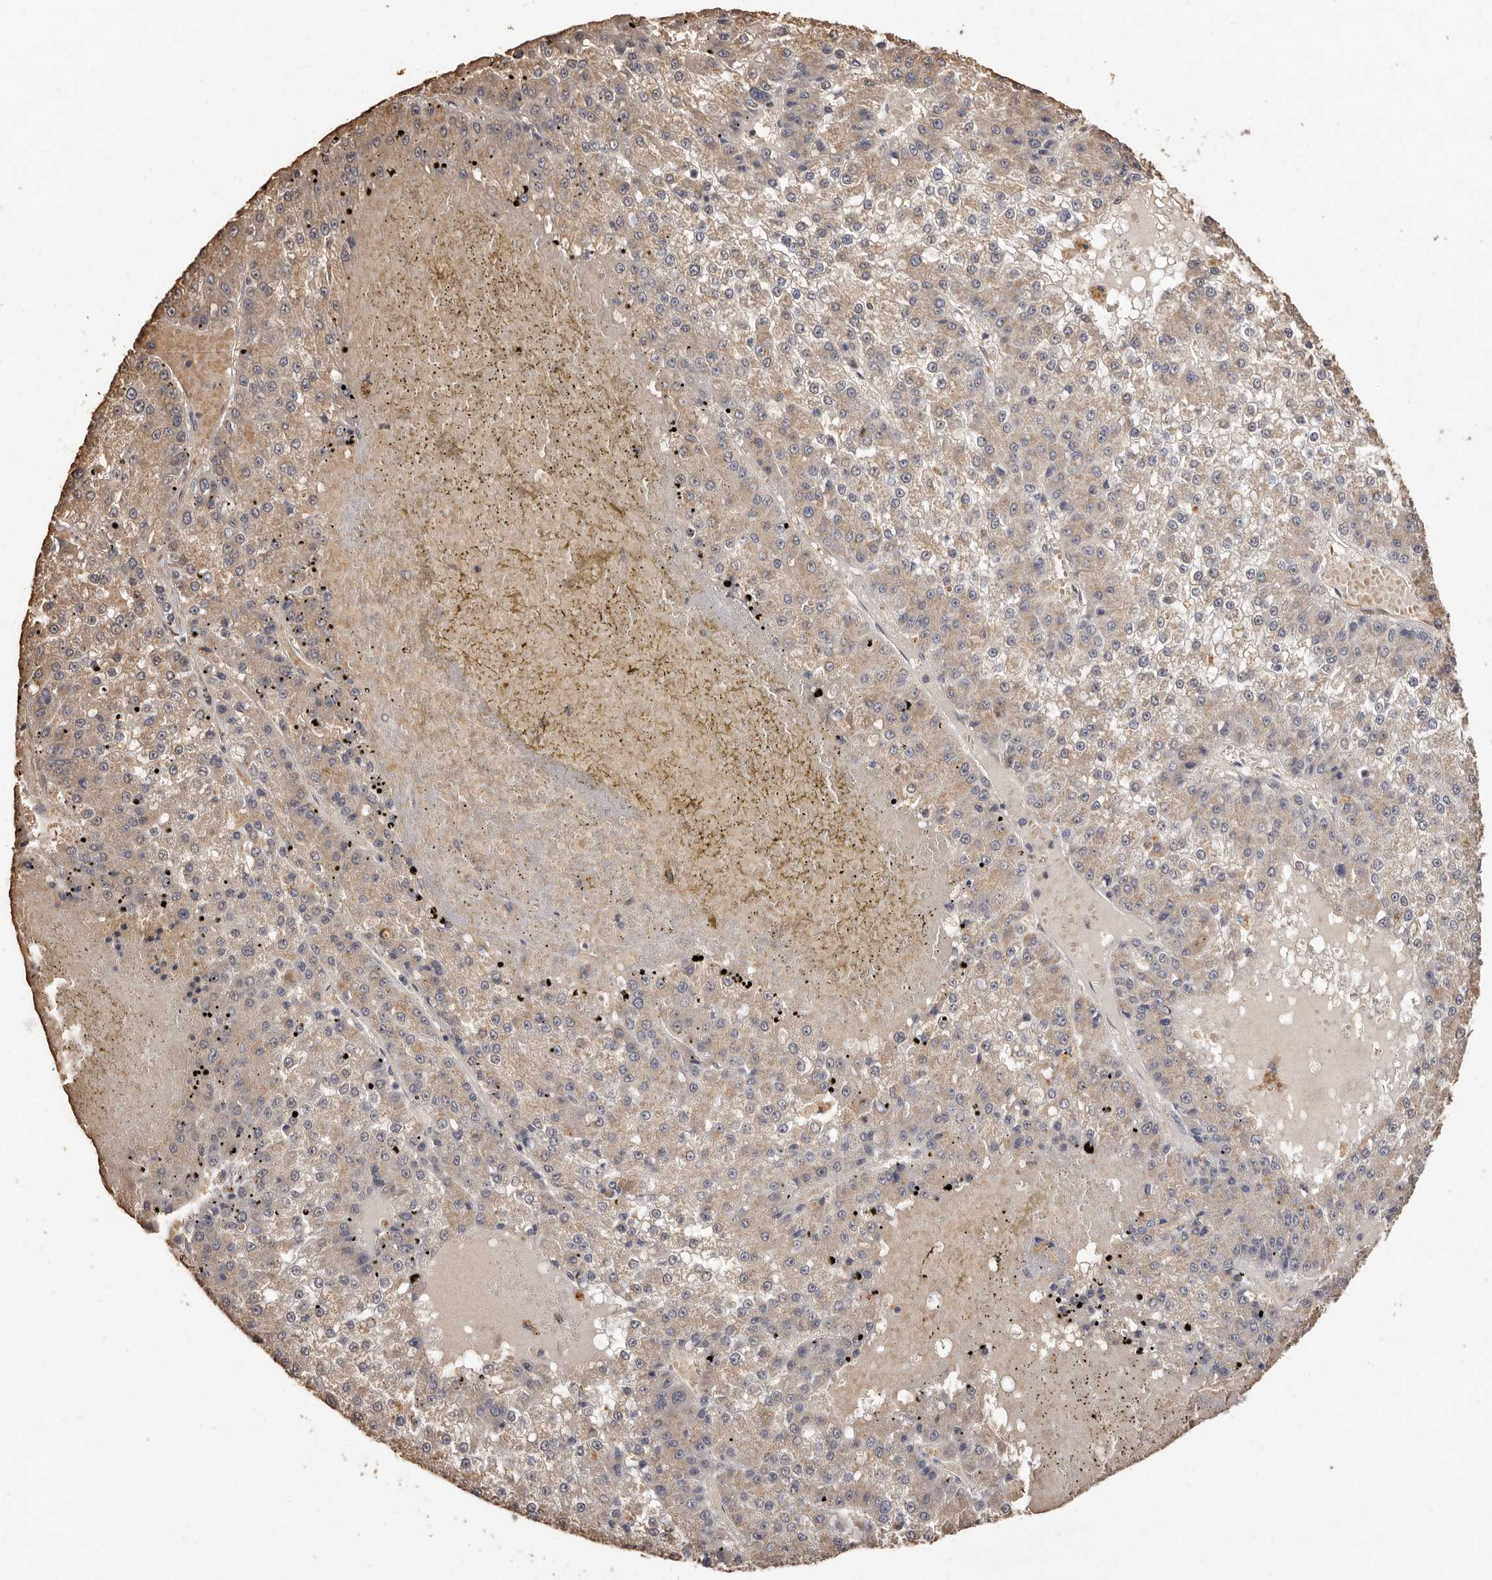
{"staining": {"intensity": "weak", "quantity": "<25%", "location": "cytoplasmic/membranous"}, "tissue": "liver cancer", "cell_type": "Tumor cells", "image_type": "cancer", "snomed": [{"axis": "morphology", "description": "Carcinoma, Hepatocellular, NOS"}, {"axis": "topography", "description": "Liver"}], "caption": "This is an immunohistochemistry photomicrograph of human liver hepatocellular carcinoma. There is no expression in tumor cells.", "gene": "INAVA", "patient": {"sex": "female", "age": 73}}